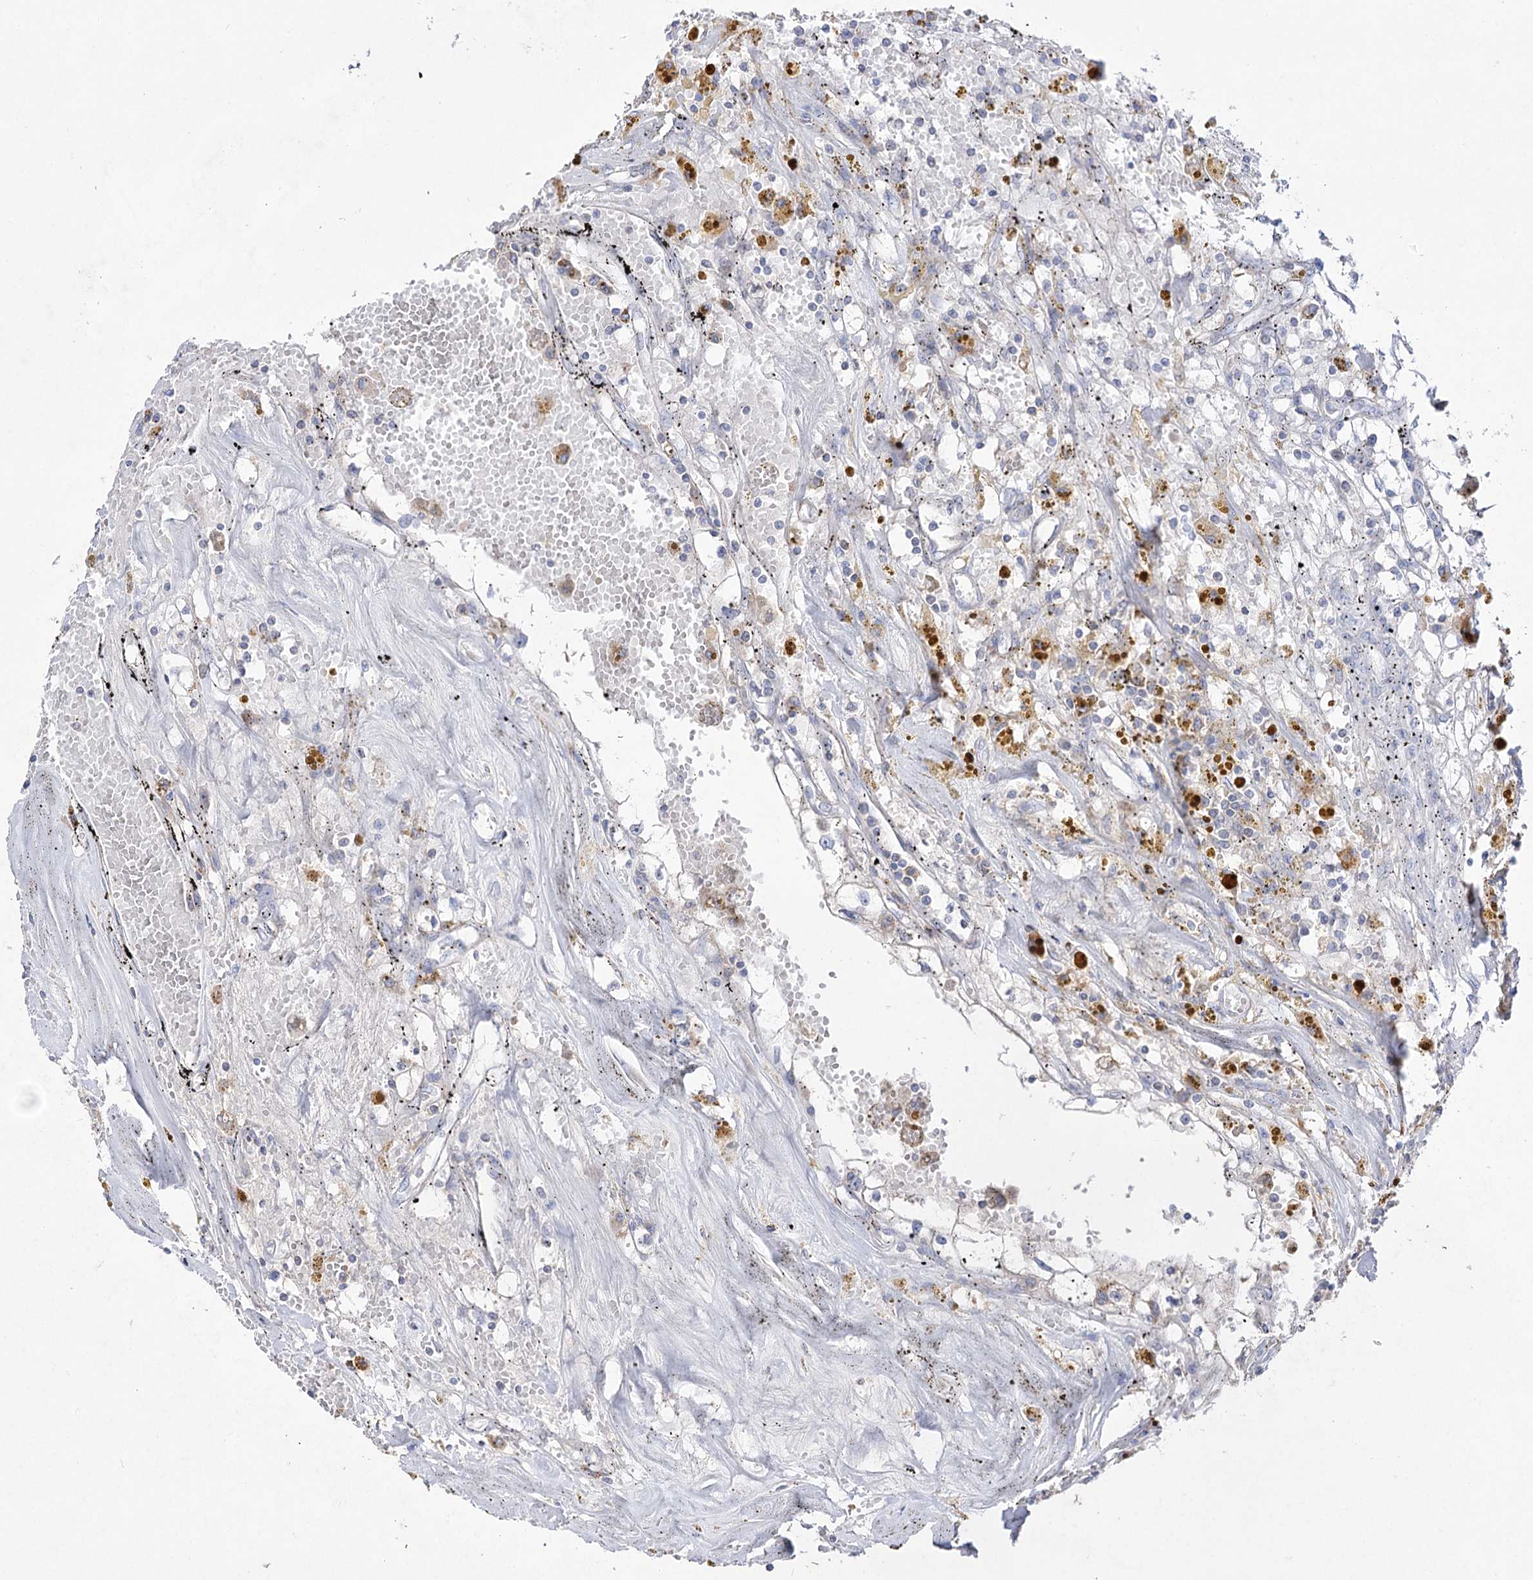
{"staining": {"intensity": "negative", "quantity": "none", "location": "none"}, "tissue": "renal cancer", "cell_type": "Tumor cells", "image_type": "cancer", "snomed": [{"axis": "morphology", "description": "Adenocarcinoma, NOS"}, {"axis": "topography", "description": "Kidney"}], "caption": "Immunohistochemistry of renal cancer reveals no expression in tumor cells.", "gene": "NAGLU", "patient": {"sex": "male", "age": 56}}